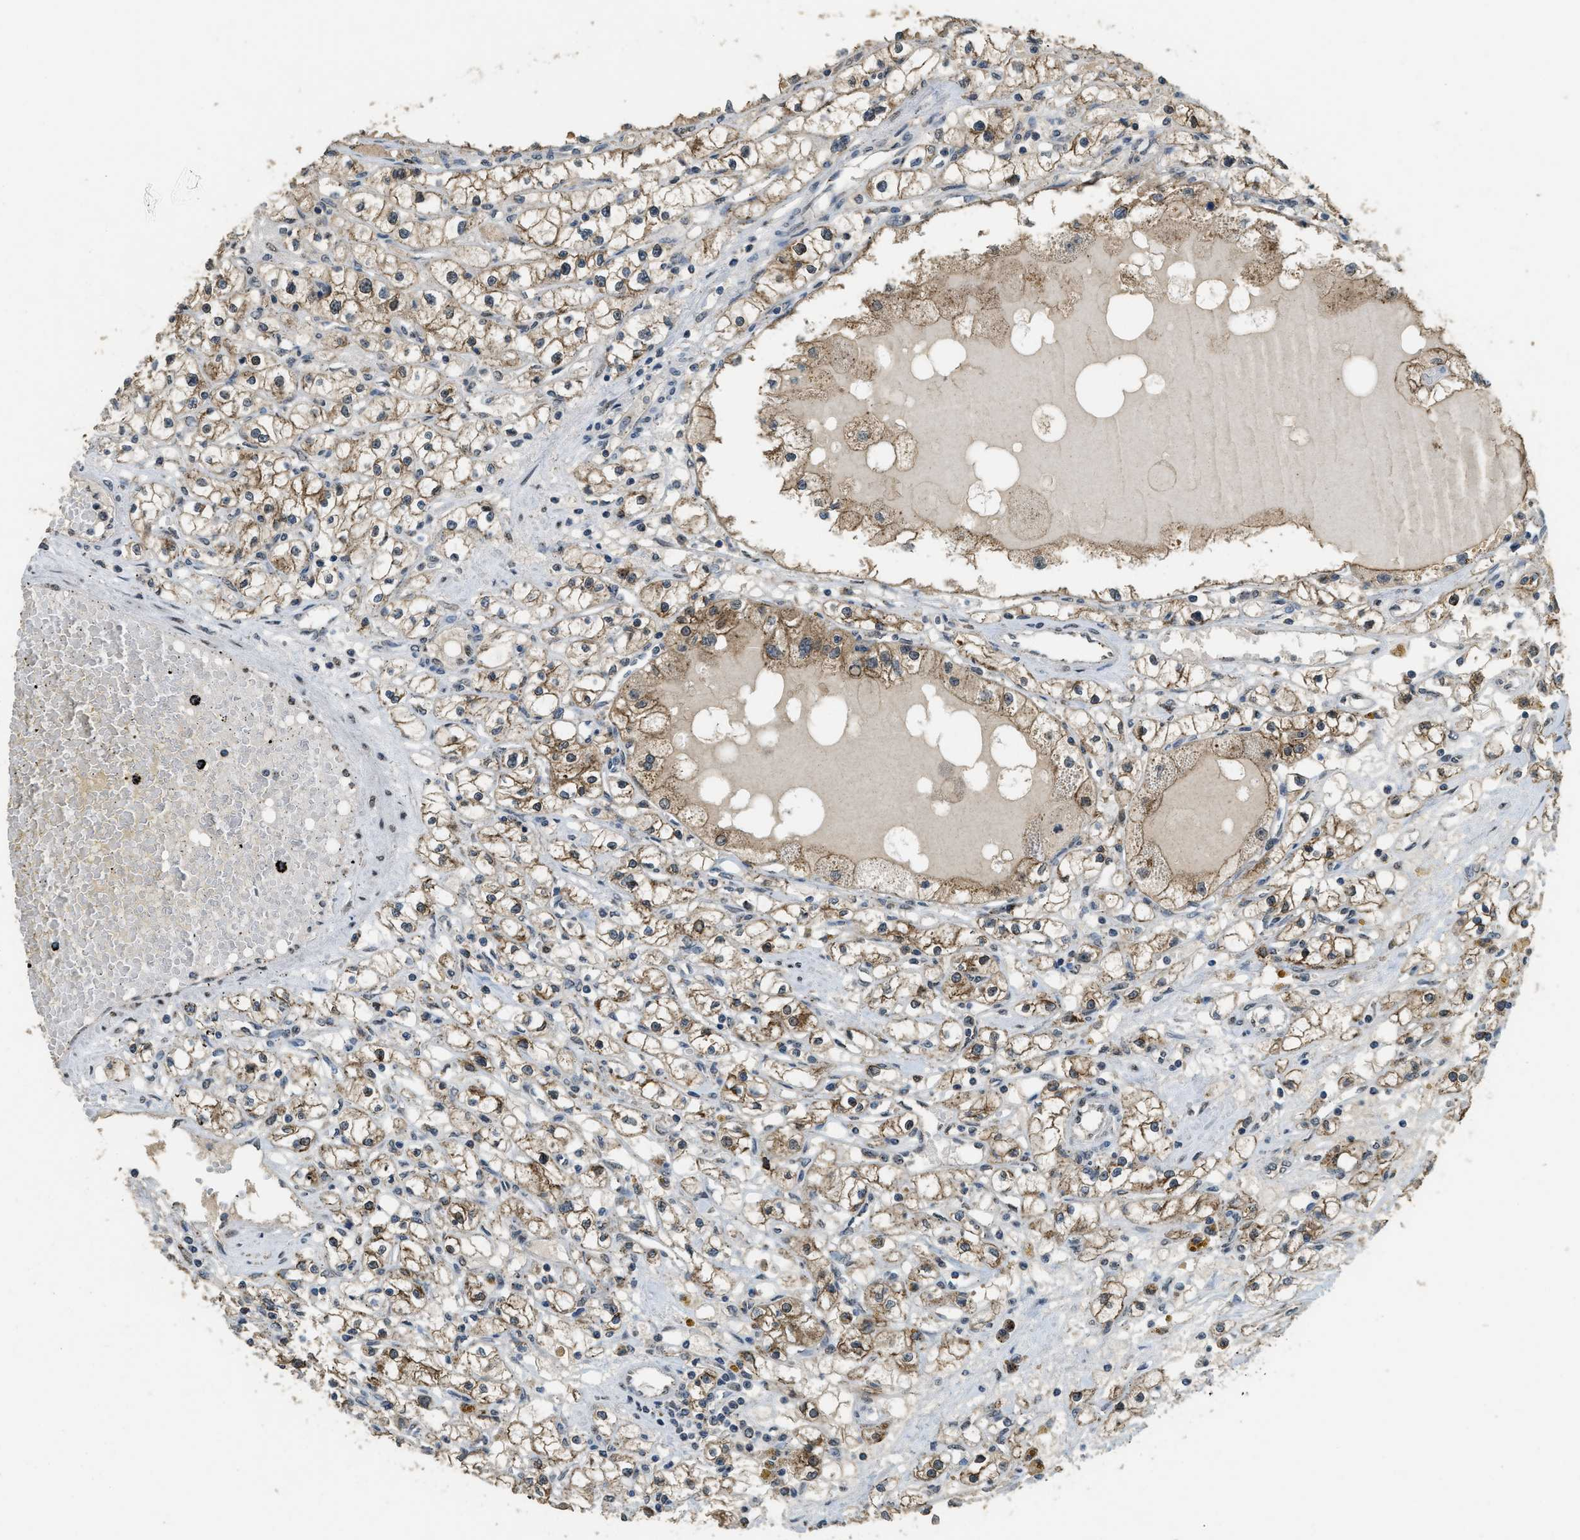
{"staining": {"intensity": "moderate", "quantity": ">75%", "location": "cytoplasmic/membranous"}, "tissue": "renal cancer", "cell_type": "Tumor cells", "image_type": "cancer", "snomed": [{"axis": "morphology", "description": "Adenocarcinoma, NOS"}, {"axis": "topography", "description": "Kidney"}], "caption": "The immunohistochemical stain shows moderate cytoplasmic/membranous positivity in tumor cells of adenocarcinoma (renal) tissue.", "gene": "IPO7", "patient": {"sex": "male", "age": 56}}